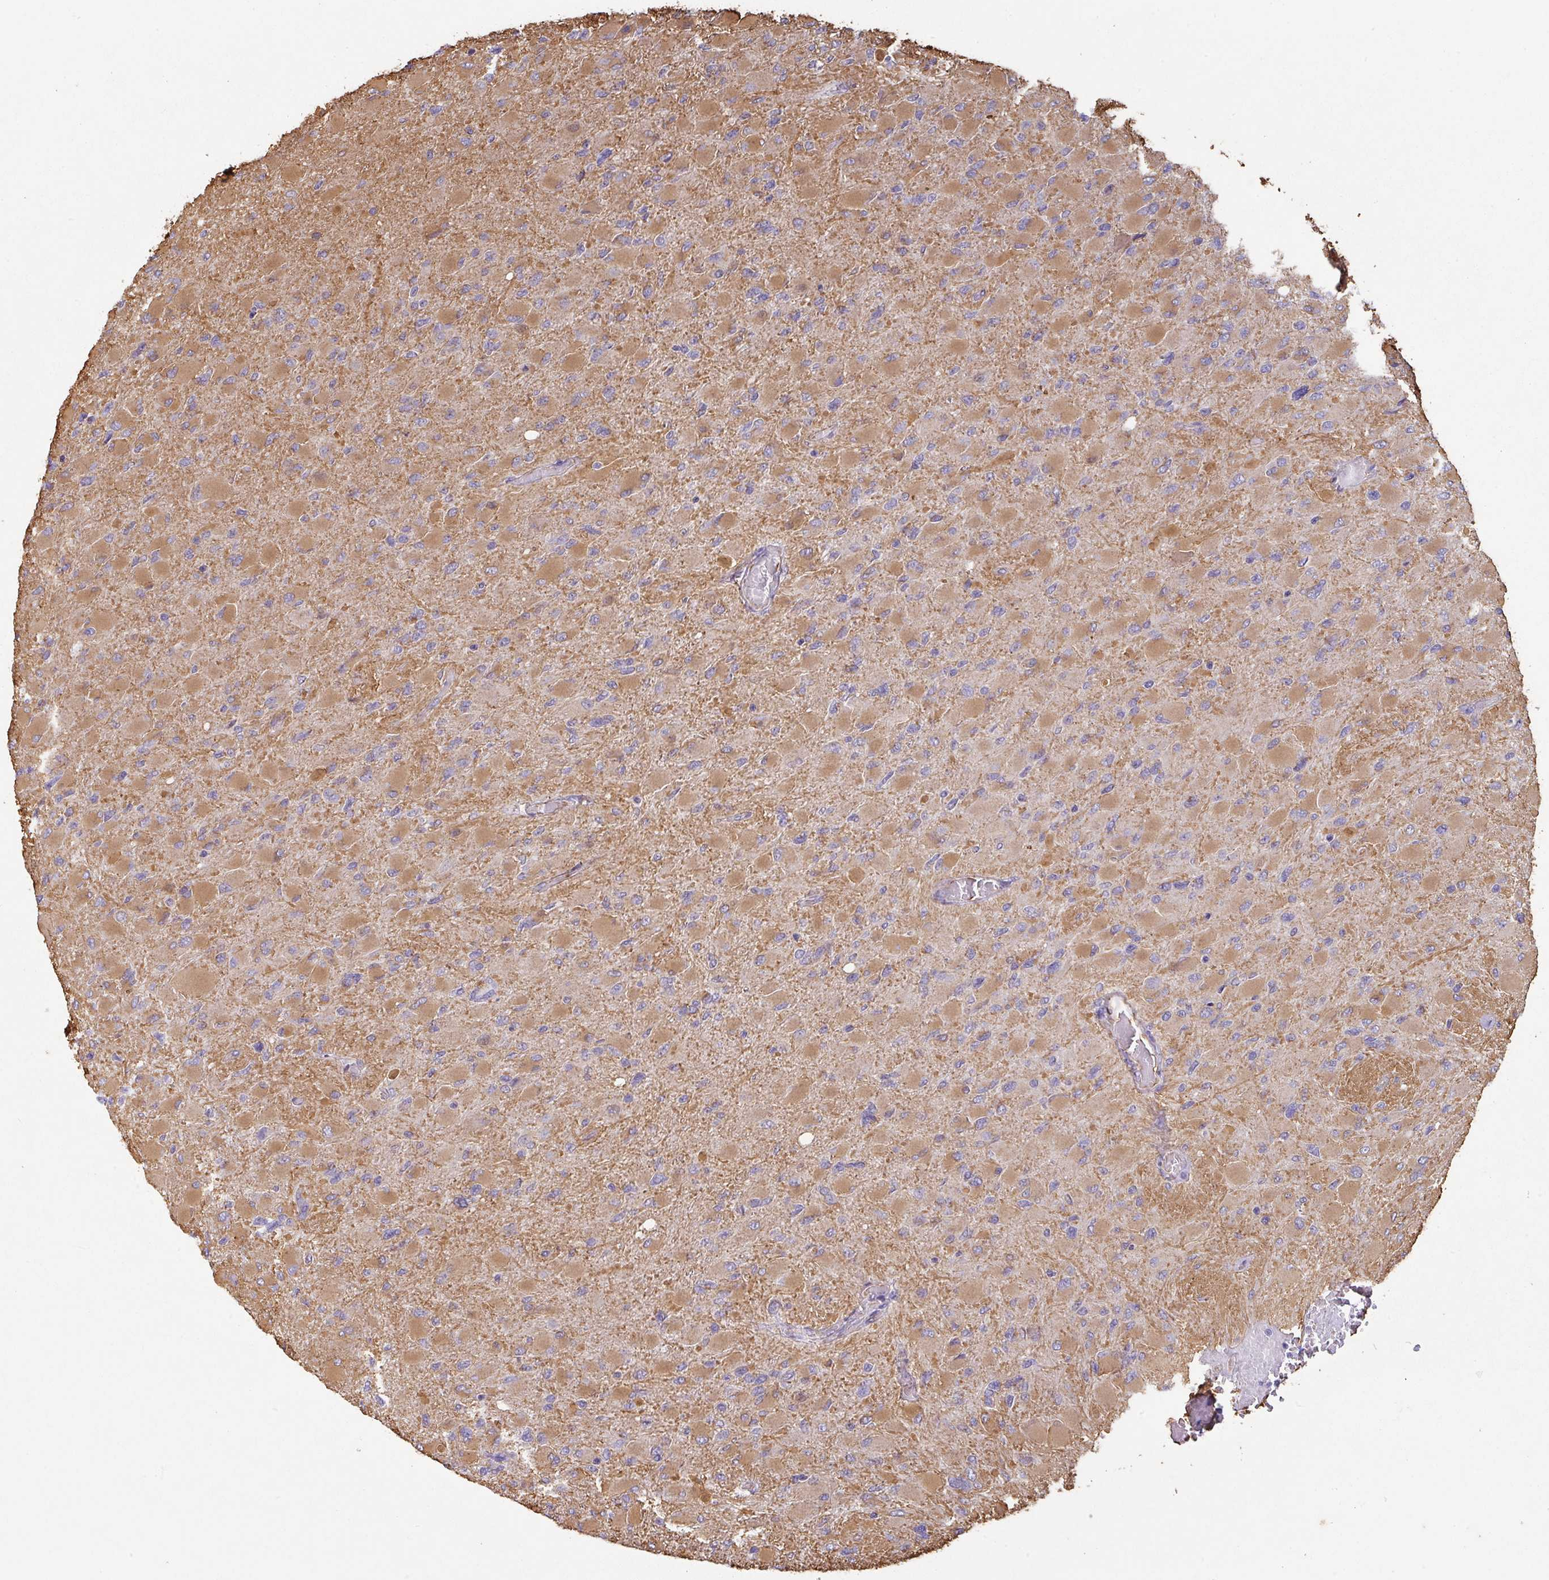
{"staining": {"intensity": "moderate", "quantity": ">75%", "location": "cytoplasmic/membranous"}, "tissue": "glioma", "cell_type": "Tumor cells", "image_type": "cancer", "snomed": [{"axis": "morphology", "description": "Glioma, malignant, High grade"}, {"axis": "topography", "description": "Cerebral cortex"}], "caption": "Immunohistochemical staining of malignant glioma (high-grade) reveals moderate cytoplasmic/membranous protein expression in approximately >75% of tumor cells. The staining was performed using DAB, with brown indicating positive protein expression. Nuclei are stained blue with hematoxylin.", "gene": "ZNF280C", "patient": {"sex": "female", "age": 36}}